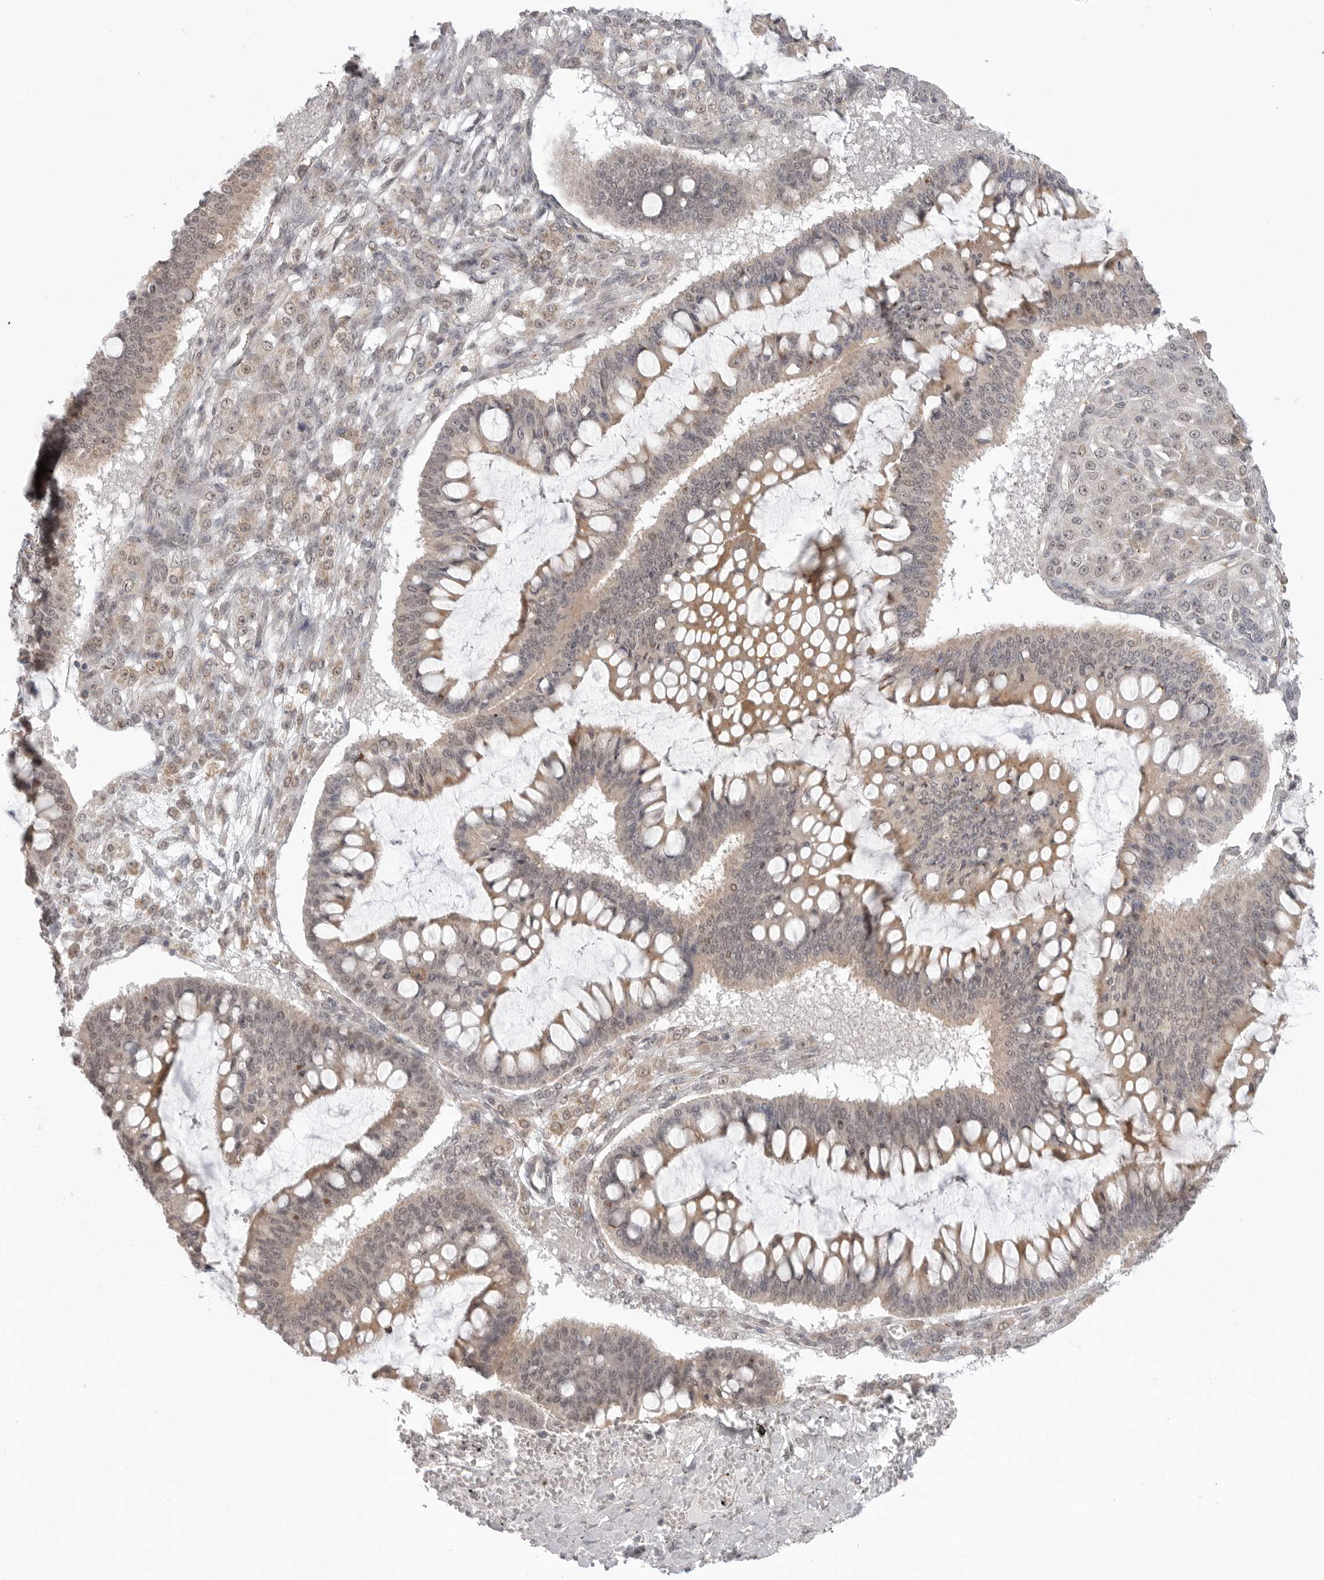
{"staining": {"intensity": "moderate", "quantity": ">75%", "location": "cytoplasmic/membranous"}, "tissue": "ovarian cancer", "cell_type": "Tumor cells", "image_type": "cancer", "snomed": [{"axis": "morphology", "description": "Cystadenocarcinoma, mucinous, NOS"}, {"axis": "topography", "description": "Ovary"}], "caption": "Human ovarian mucinous cystadenocarcinoma stained for a protein (brown) displays moderate cytoplasmic/membranous positive positivity in approximately >75% of tumor cells.", "gene": "KALRN", "patient": {"sex": "female", "age": 73}}